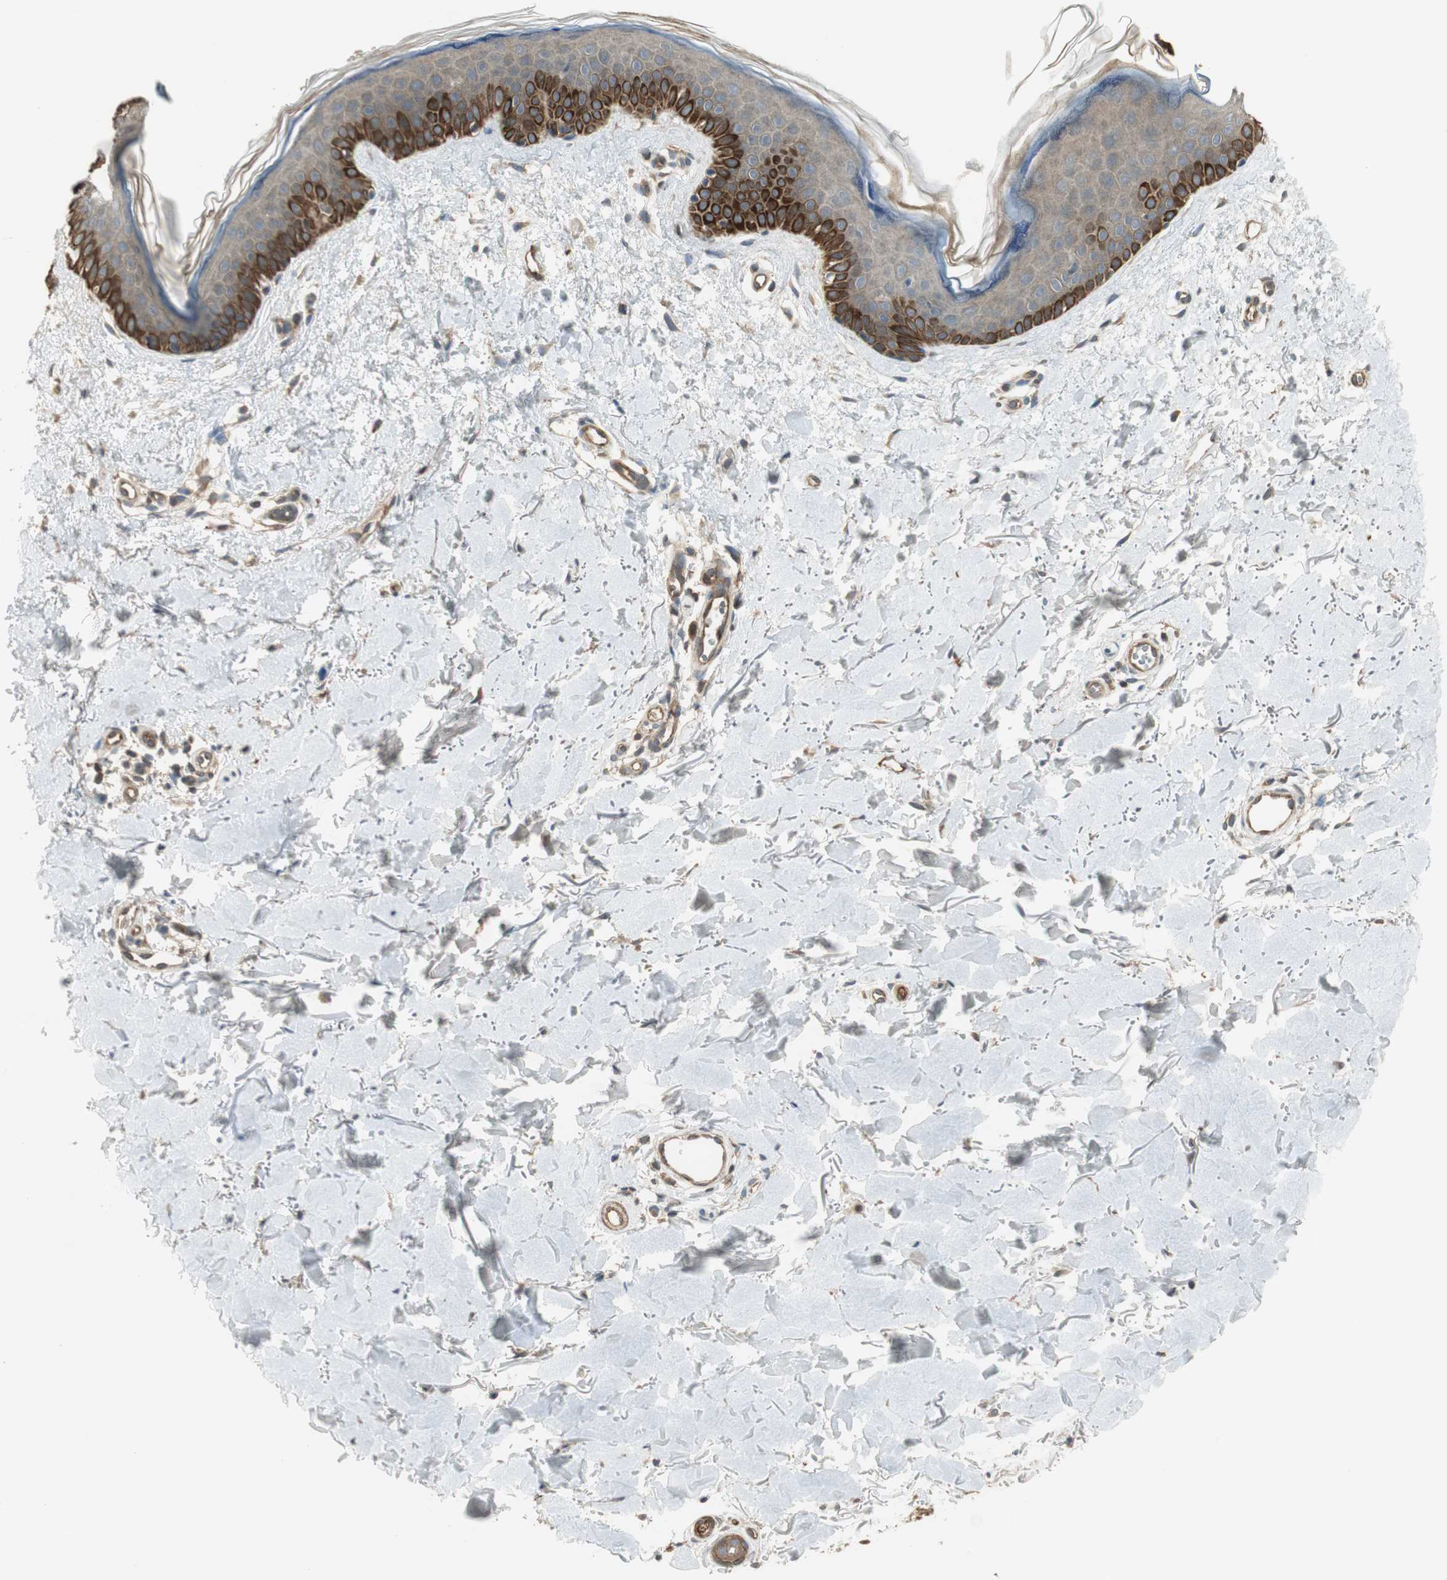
{"staining": {"intensity": "negative", "quantity": "none", "location": "none"}, "tissue": "skin", "cell_type": "Fibroblasts", "image_type": "normal", "snomed": [{"axis": "morphology", "description": "Normal tissue, NOS"}, {"axis": "topography", "description": "Skin"}], "caption": "Immunohistochemistry of benign human skin shows no positivity in fibroblasts.", "gene": "PFDN5", "patient": {"sex": "female", "age": 56}}